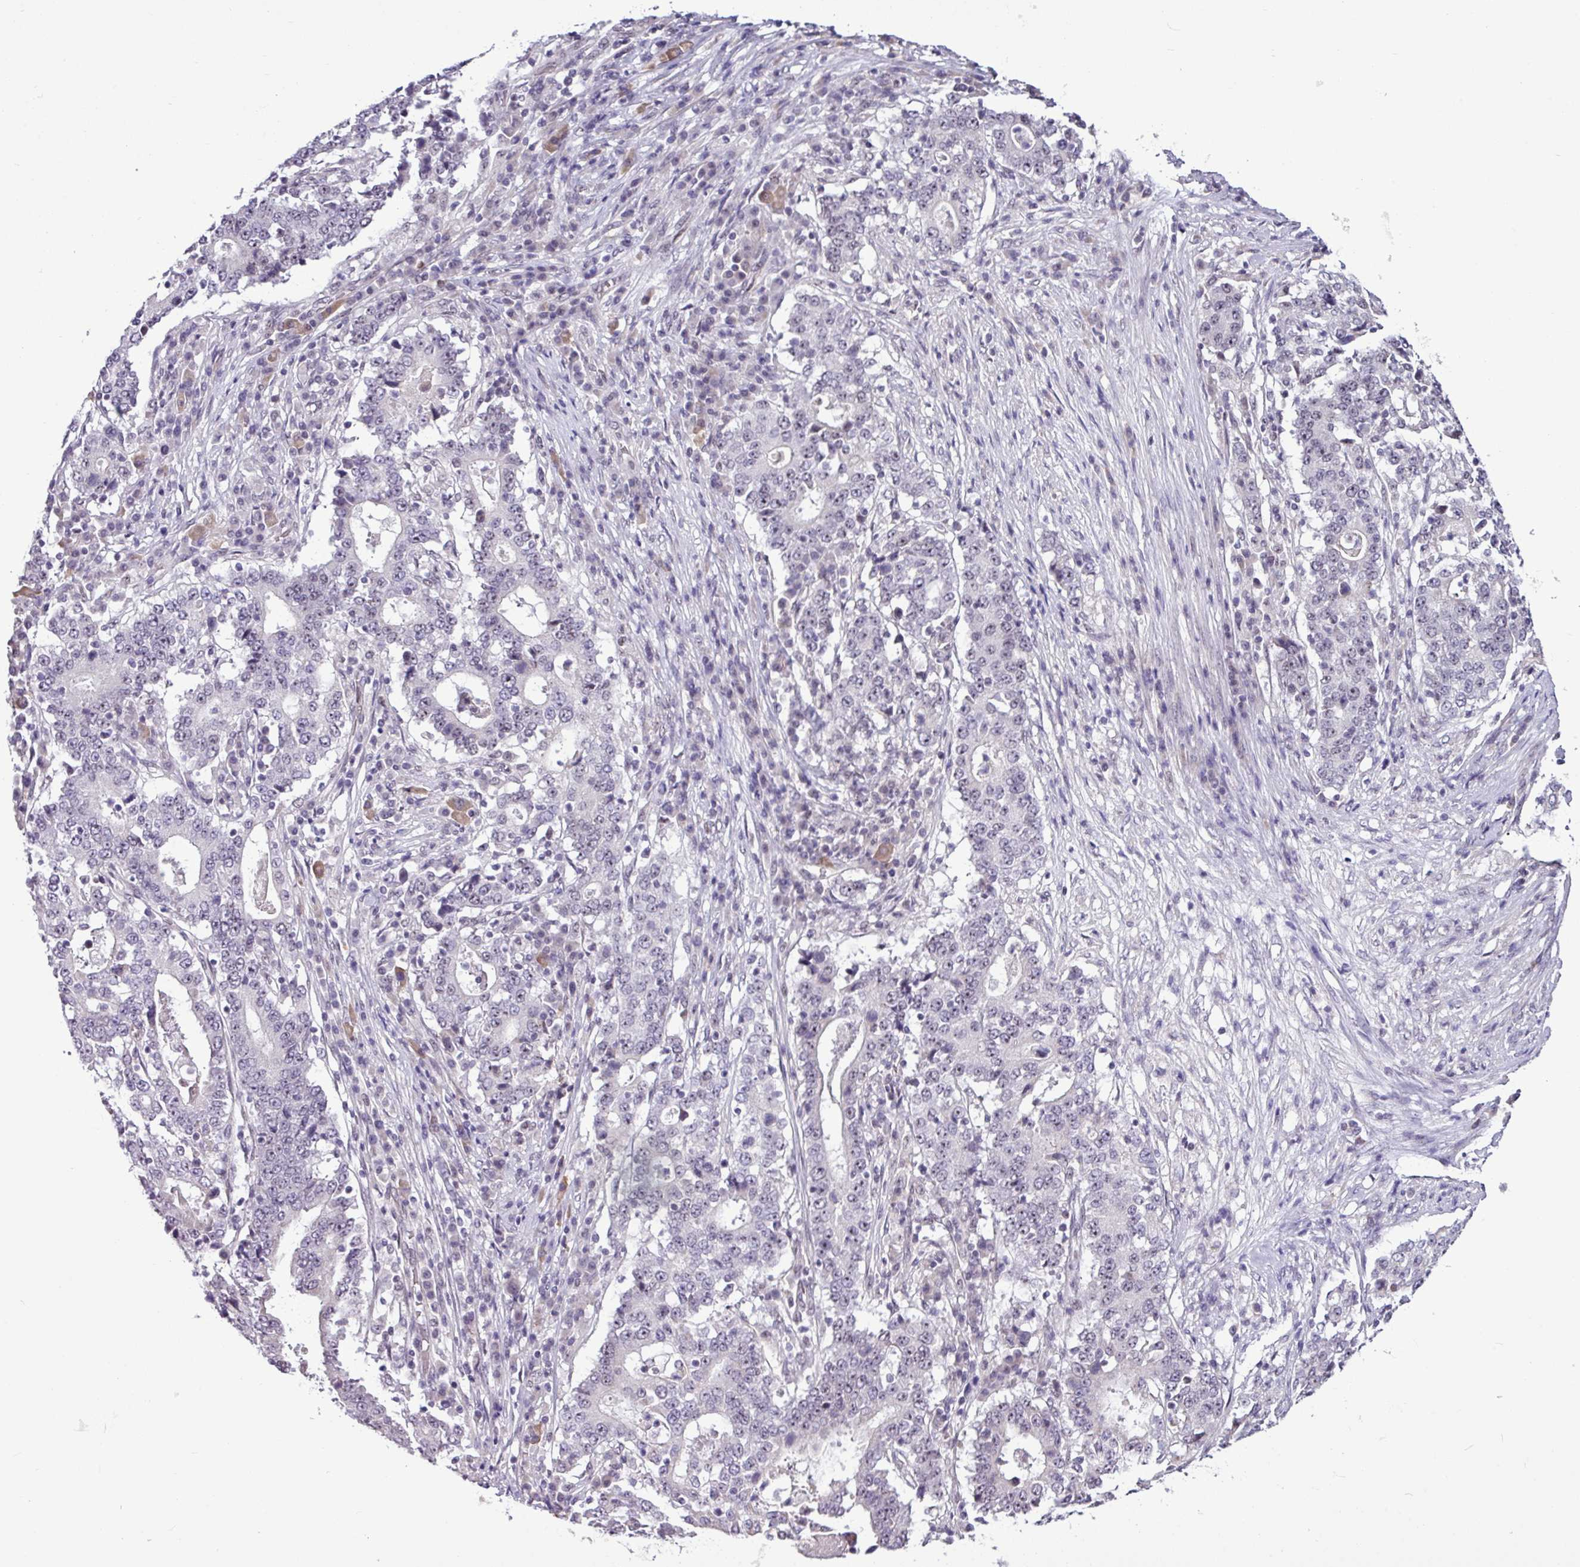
{"staining": {"intensity": "negative", "quantity": "none", "location": "none"}, "tissue": "stomach cancer", "cell_type": "Tumor cells", "image_type": "cancer", "snomed": [{"axis": "morphology", "description": "Adenocarcinoma, NOS"}, {"axis": "topography", "description": "Stomach"}], "caption": "High power microscopy histopathology image of an immunohistochemistry micrograph of stomach cancer, revealing no significant expression in tumor cells.", "gene": "UTP18", "patient": {"sex": "male", "age": 59}}